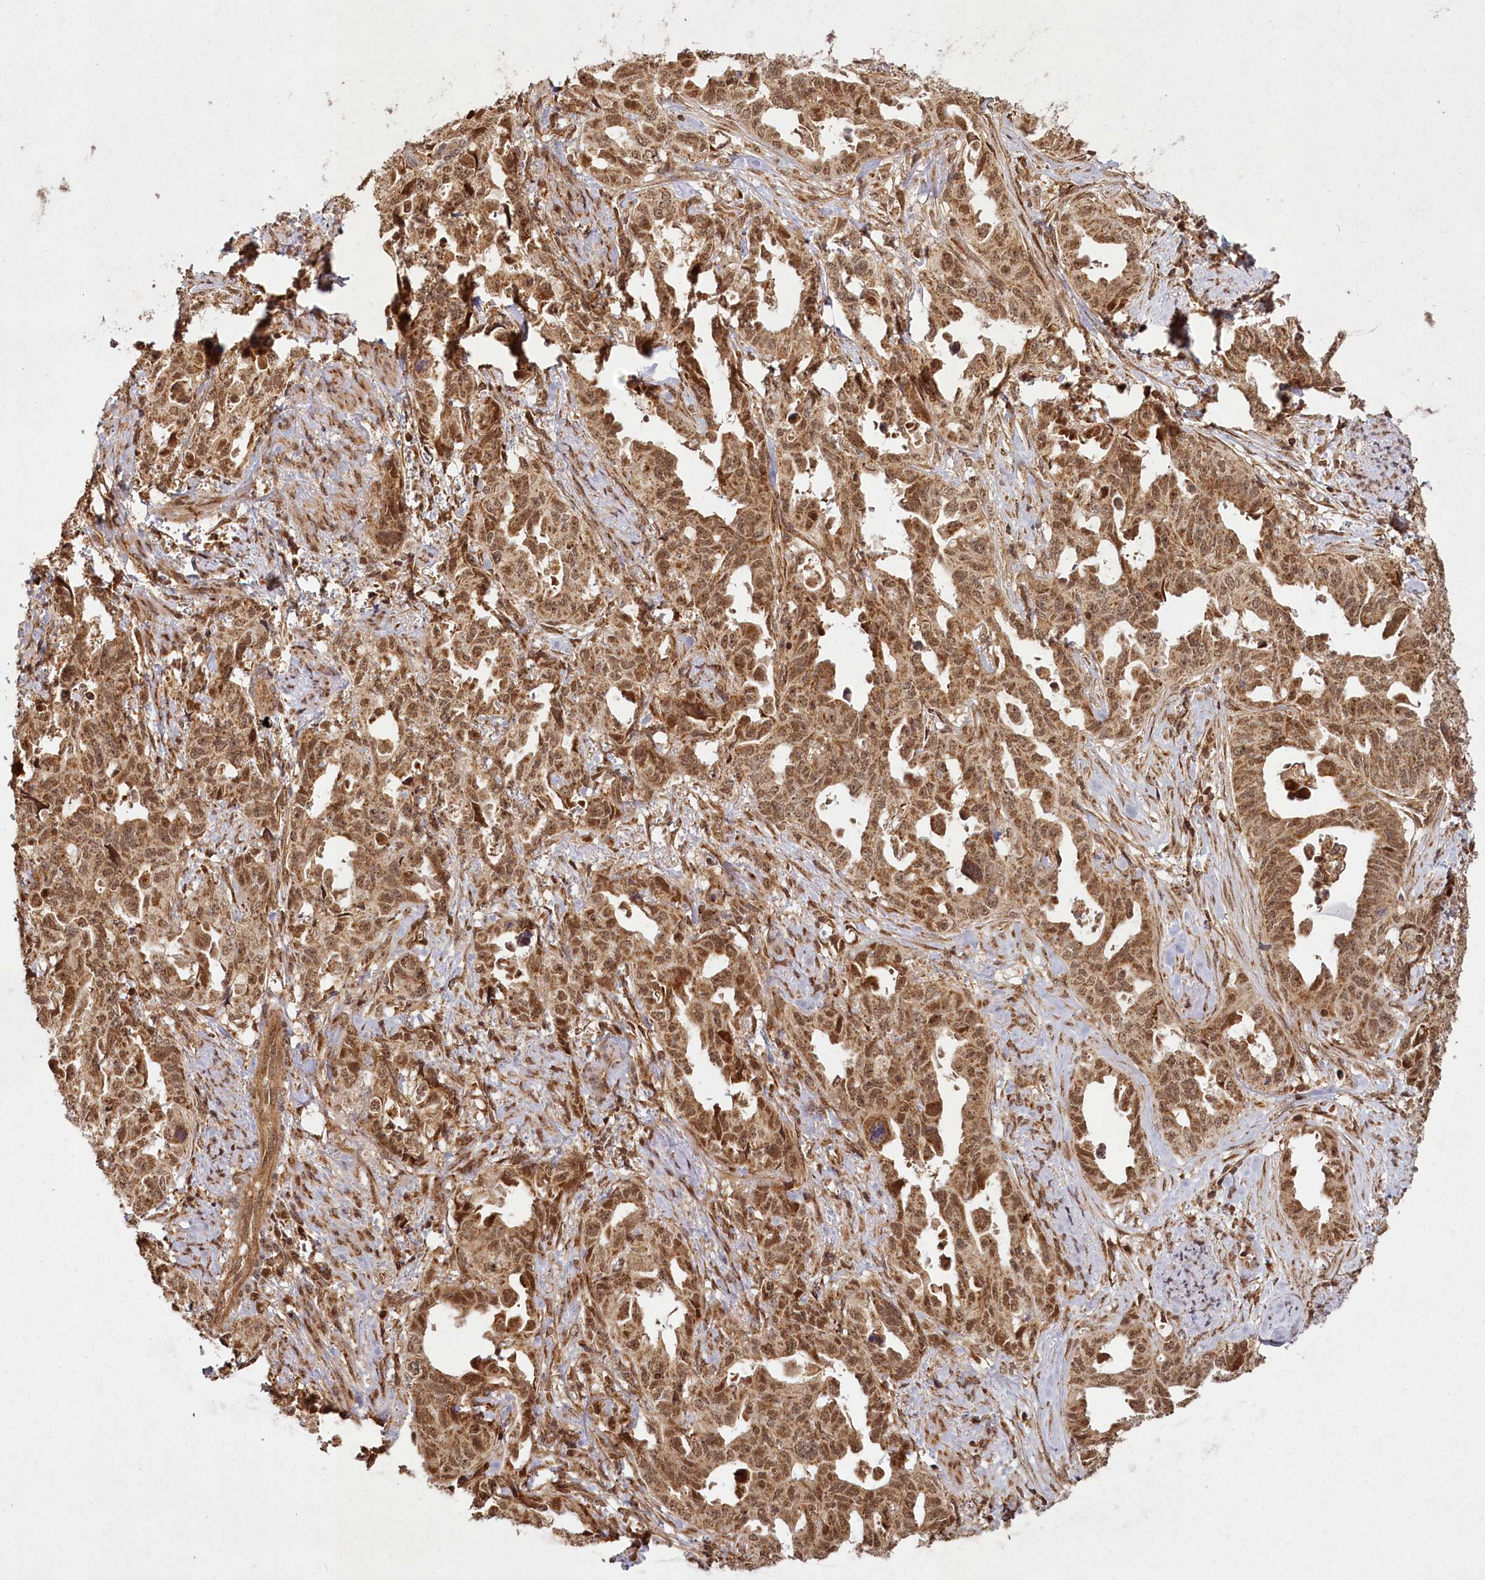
{"staining": {"intensity": "moderate", "quantity": ">75%", "location": "cytoplasmic/membranous,nuclear"}, "tissue": "endometrial cancer", "cell_type": "Tumor cells", "image_type": "cancer", "snomed": [{"axis": "morphology", "description": "Adenocarcinoma, NOS"}, {"axis": "topography", "description": "Endometrium"}], "caption": "A high-resolution histopathology image shows IHC staining of endometrial cancer, which displays moderate cytoplasmic/membranous and nuclear expression in approximately >75% of tumor cells.", "gene": "MICU1", "patient": {"sex": "female", "age": 65}}